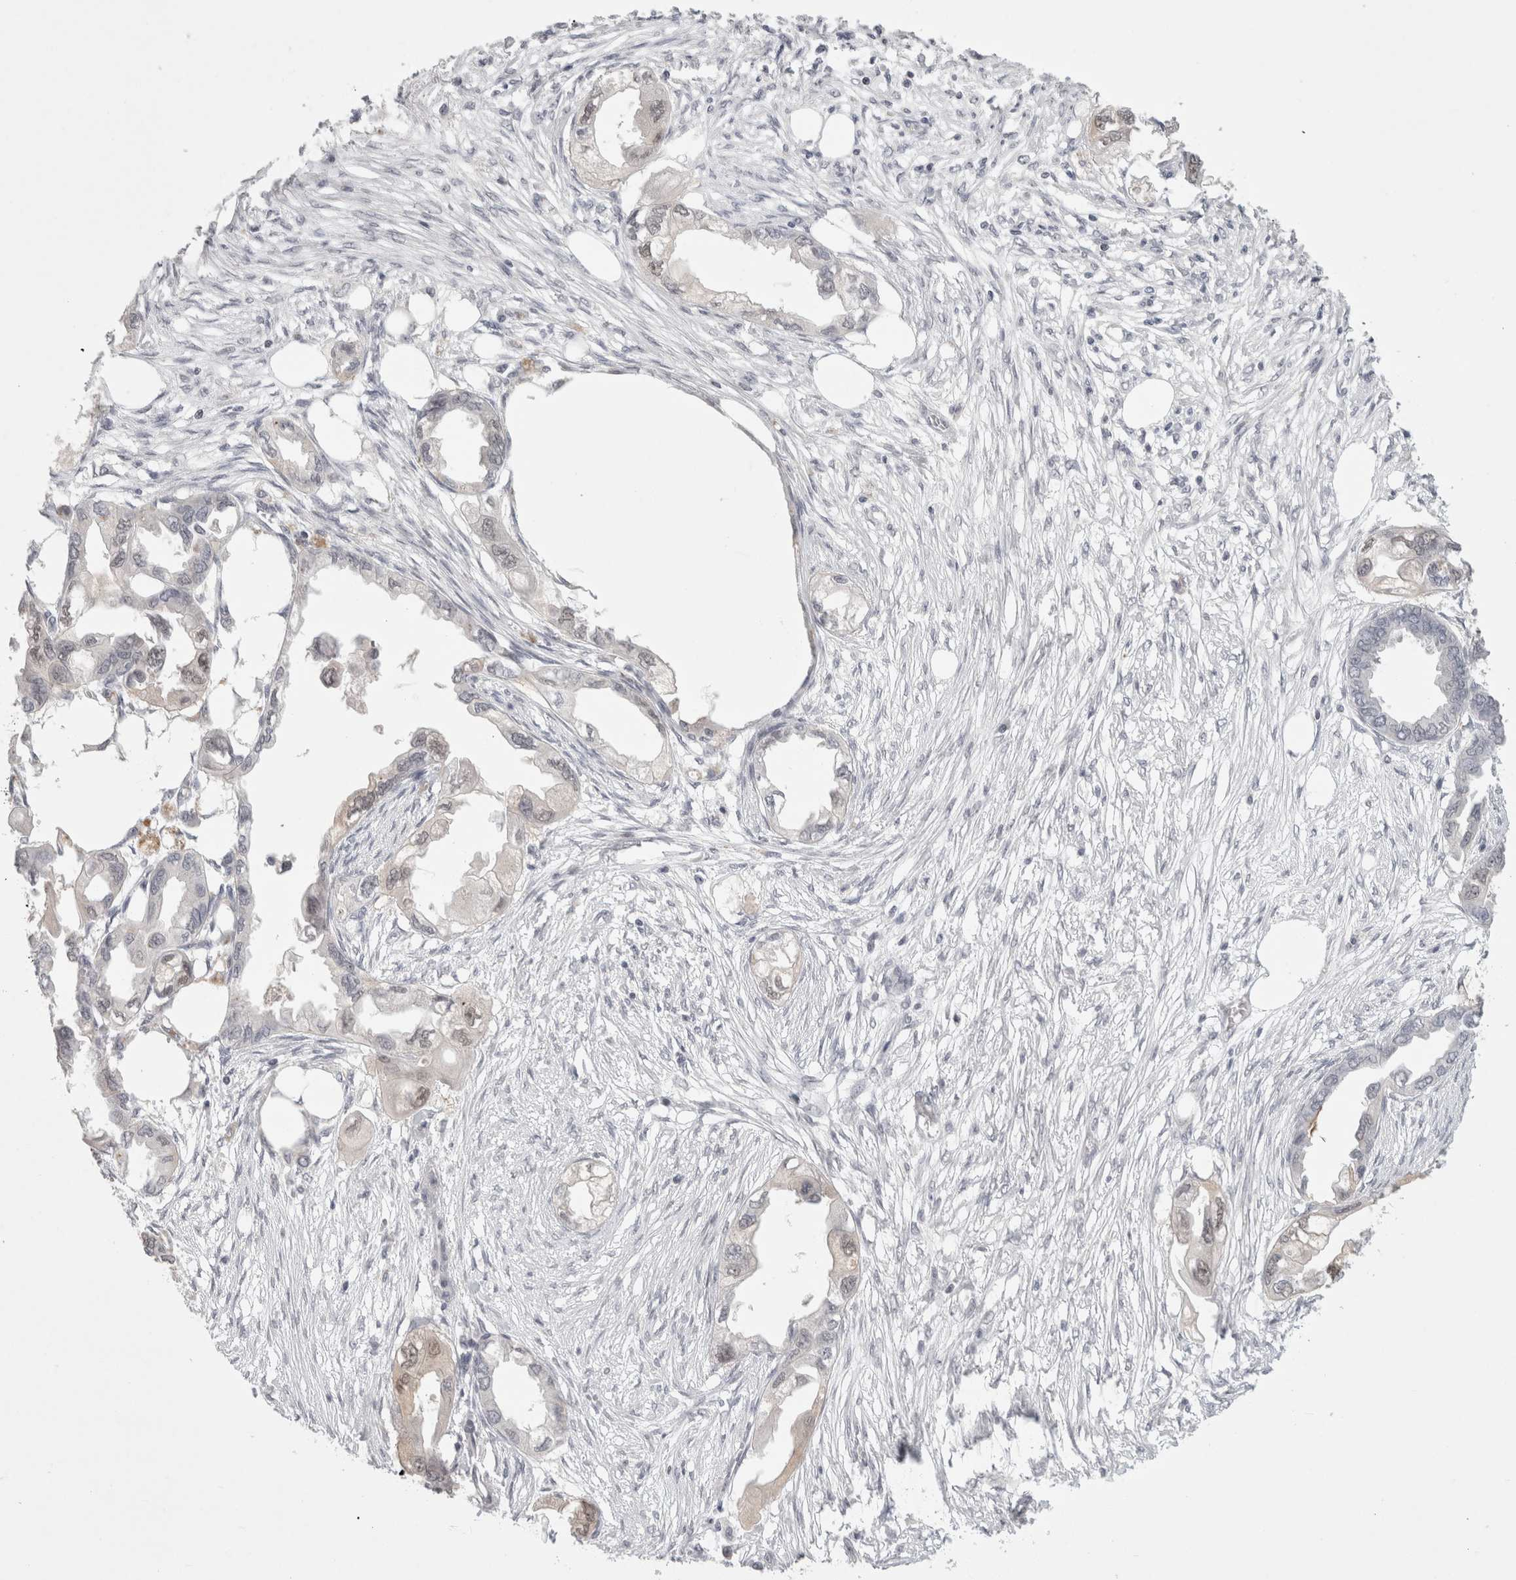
{"staining": {"intensity": "negative", "quantity": "none", "location": "none"}, "tissue": "endometrial cancer", "cell_type": "Tumor cells", "image_type": "cancer", "snomed": [{"axis": "morphology", "description": "Adenocarcinoma, NOS"}, {"axis": "morphology", "description": "Adenocarcinoma, metastatic, NOS"}, {"axis": "topography", "description": "Adipose tissue"}, {"axis": "topography", "description": "Endometrium"}], "caption": "This is a photomicrograph of immunohistochemistry staining of metastatic adenocarcinoma (endometrial), which shows no positivity in tumor cells. (DAB immunohistochemistry (IHC), high magnification).", "gene": "SENP6", "patient": {"sex": "female", "age": 67}}